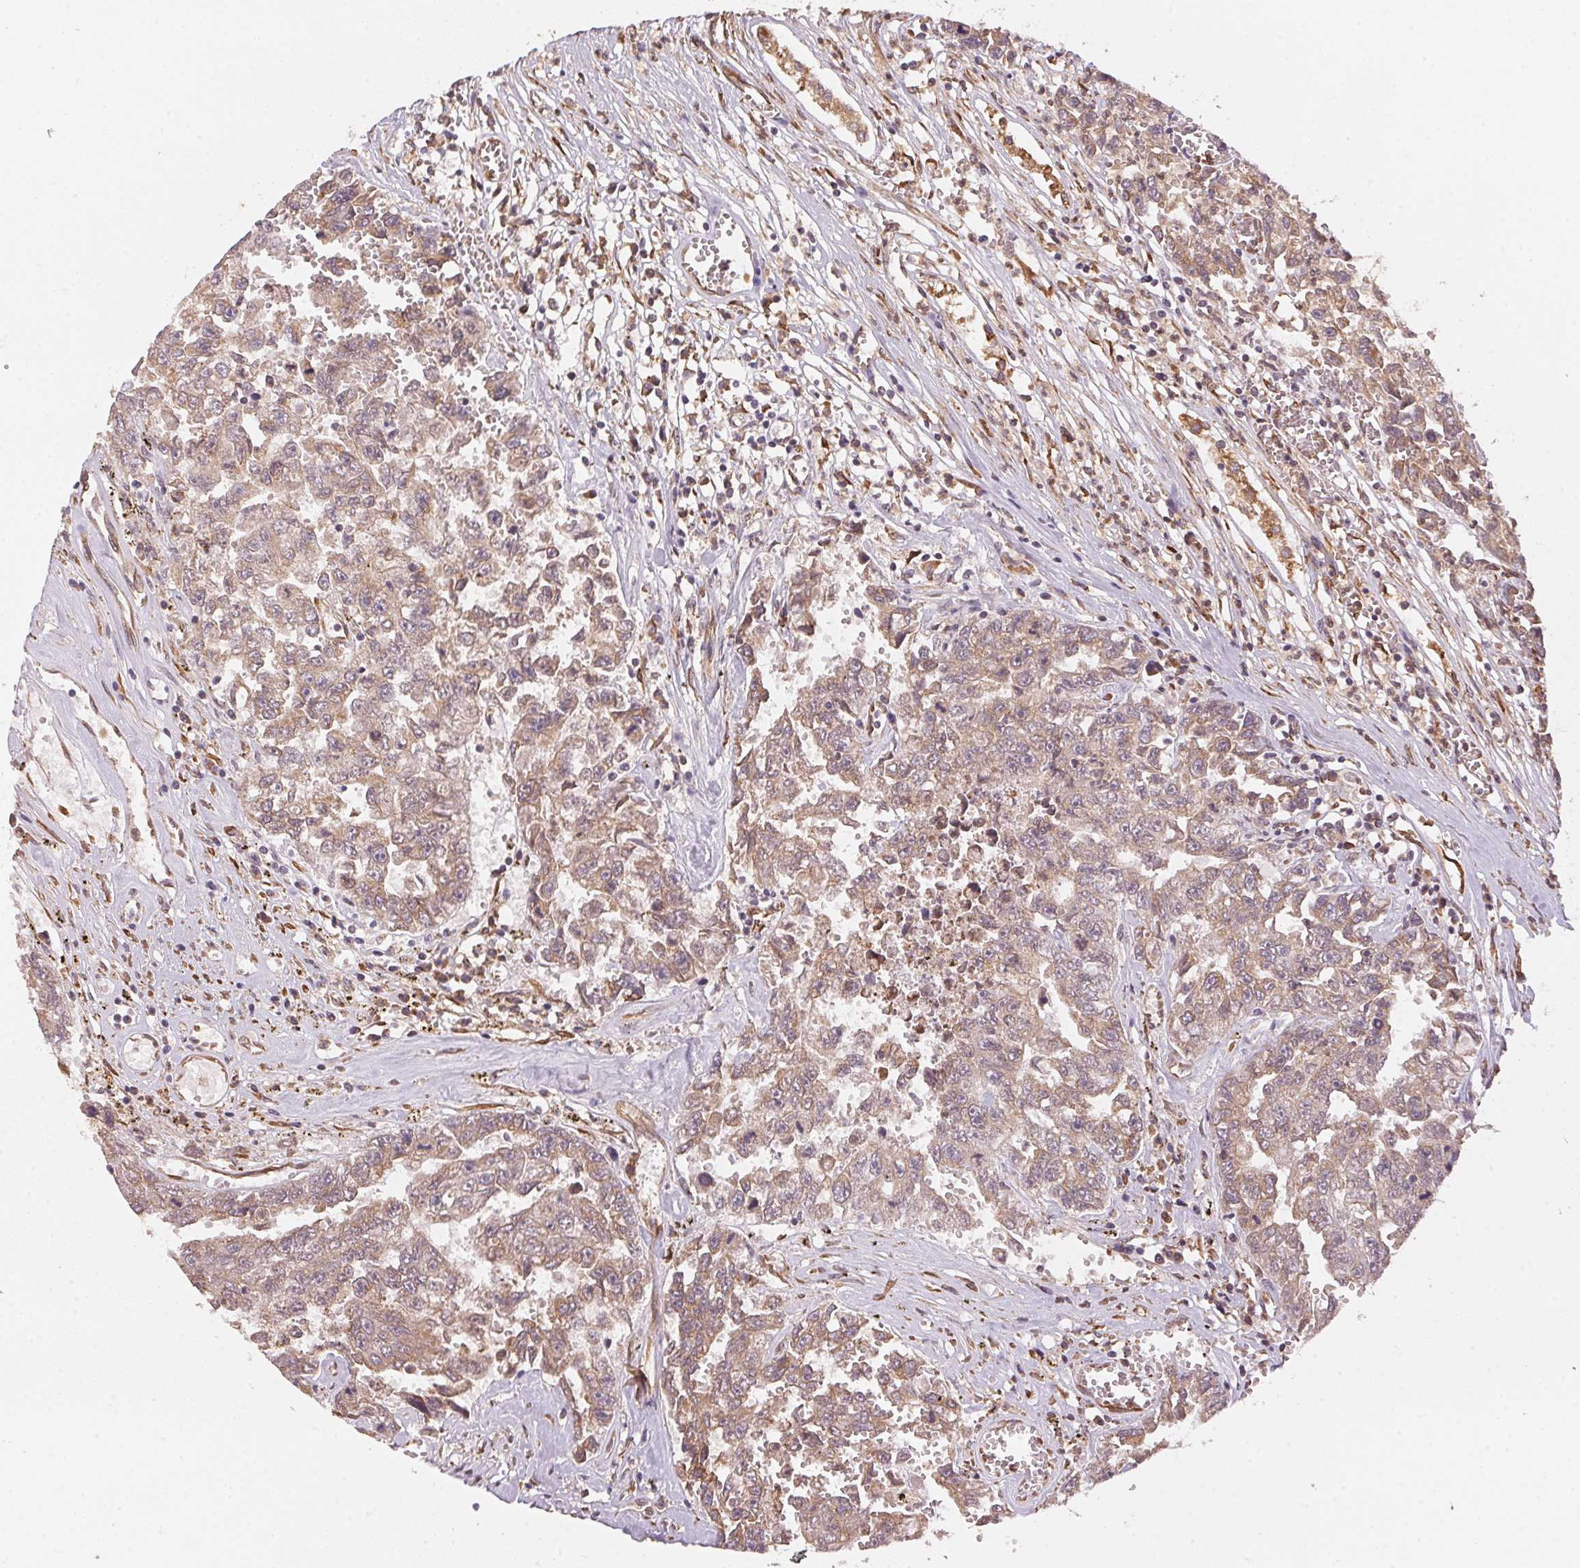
{"staining": {"intensity": "moderate", "quantity": ">75%", "location": "cytoplasmic/membranous"}, "tissue": "testis cancer", "cell_type": "Tumor cells", "image_type": "cancer", "snomed": [{"axis": "morphology", "description": "Carcinoma, Embryonal, NOS"}, {"axis": "topography", "description": "Testis"}], "caption": "This is a photomicrograph of IHC staining of testis cancer (embryonal carcinoma), which shows moderate positivity in the cytoplasmic/membranous of tumor cells.", "gene": "STRN4", "patient": {"sex": "male", "age": 36}}